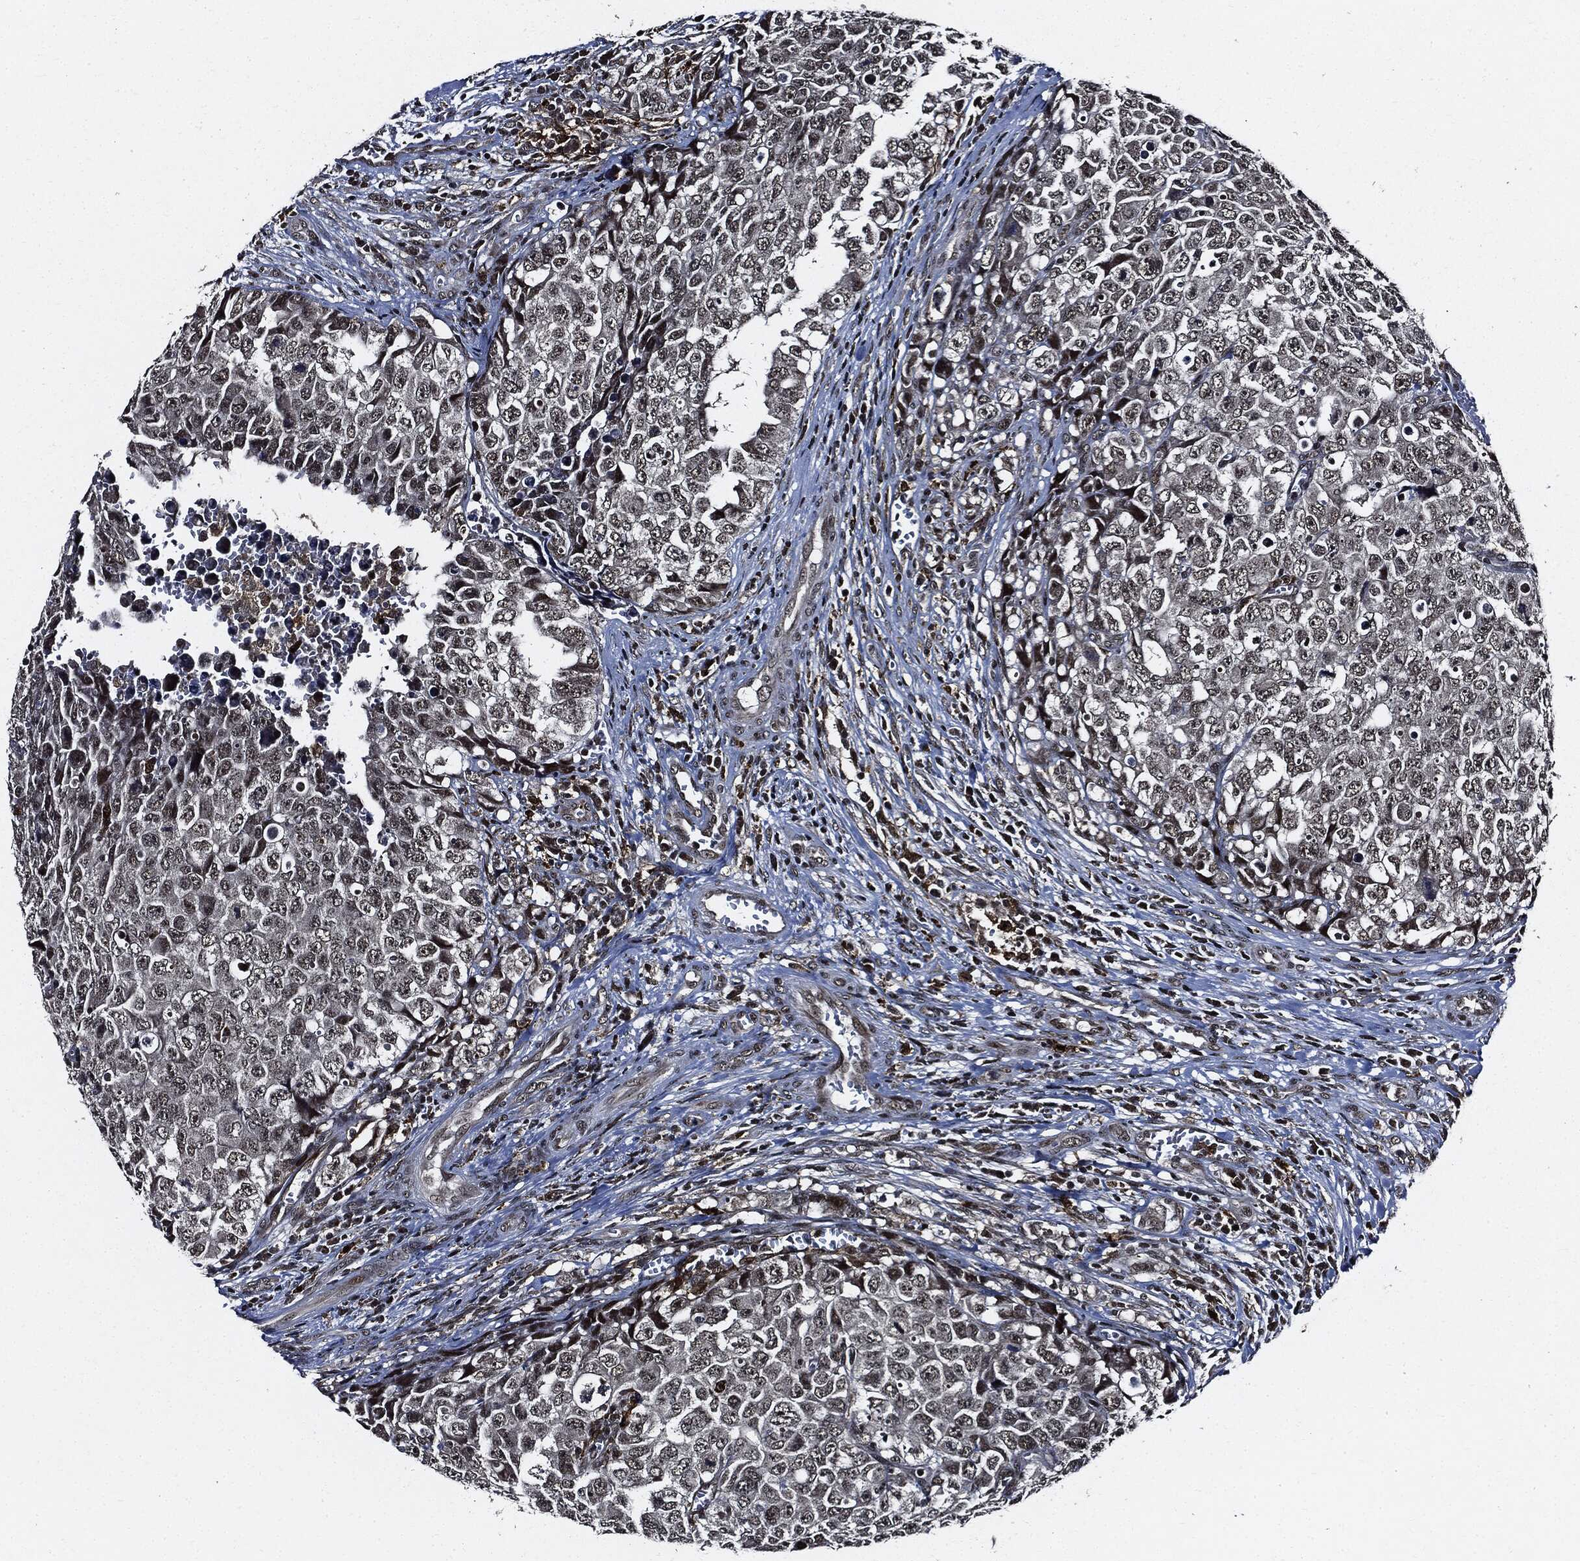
{"staining": {"intensity": "negative", "quantity": "none", "location": "none"}, "tissue": "testis cancer", "cell_type": "Tumor cells", "image_type": "cancer", "snomed": [{"axis": "morphology", "description": "Carcinoma, Embryonal, NOS"}, {"axis": "topography", "description": "Testis"}], "caption": "Immunohistochemistry histopathology image of embryonal carcinoma (testis) stained for a protein (brown), which shows no positivity in tumor cells. (DAB immunohistochemistry visualized using brightfield microscopy, high magnification).", "gene": "SUGT1", "patient": {"sex": "male", "age": 23}}